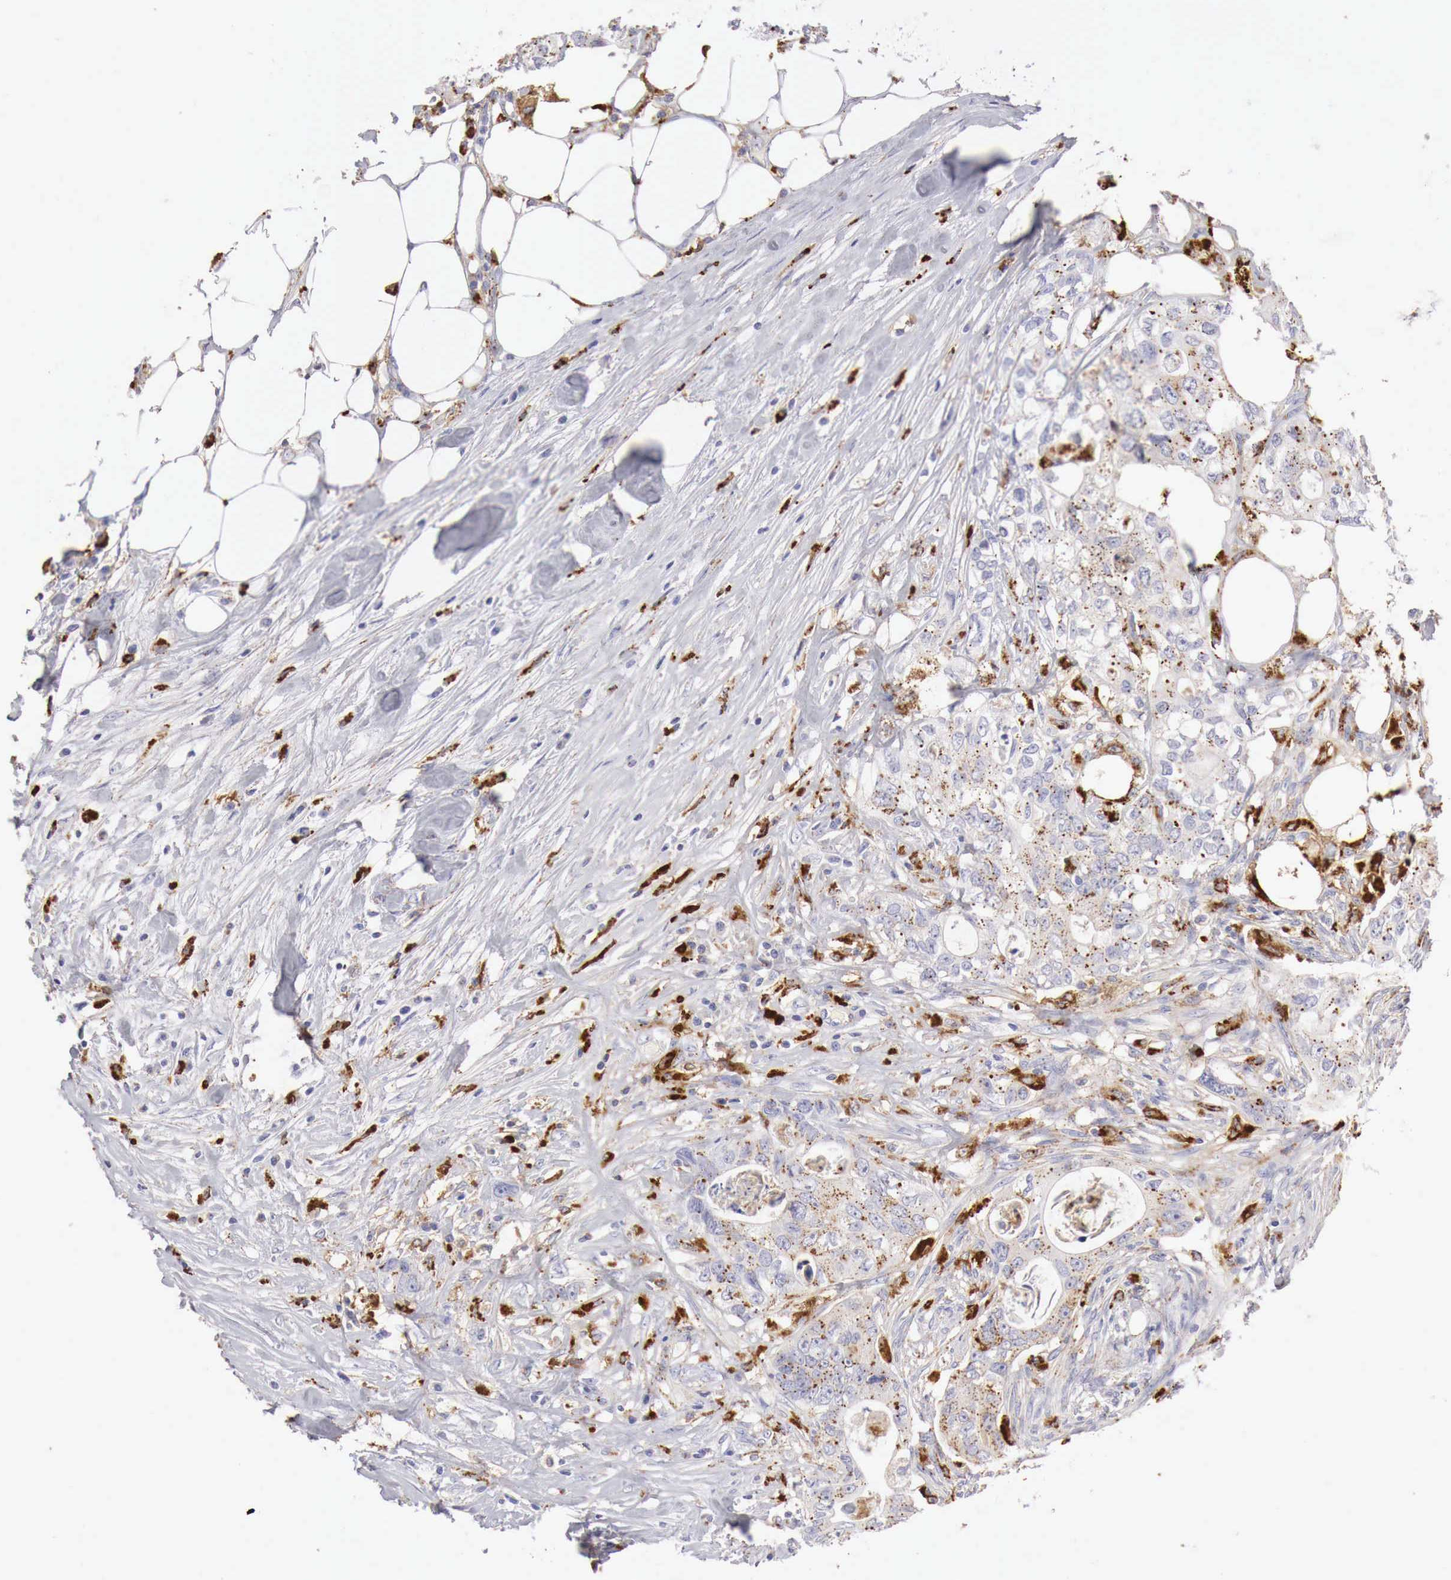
{"staining": {"intensity": "moderate", "quantity": "25%-75%", "location": "cytoplasmic/membranous"}, "tissue": "colorectal cancer", "cell_type": "Tumor cells", "image_type": "cancer", "snomed": [{"axis": "morphology", "description": "Adenocarcinoma, NOS"}, {"axis": "topography", "description": "Rectum"}], "caption": "Protein staining displays moderate cytoplasmic/membranous staining in approximately 25%-75% of tumor cells in colorectal adenocarcinoma.", "gene": "GLA", "patient": {"sex": "female", "age": 57}}